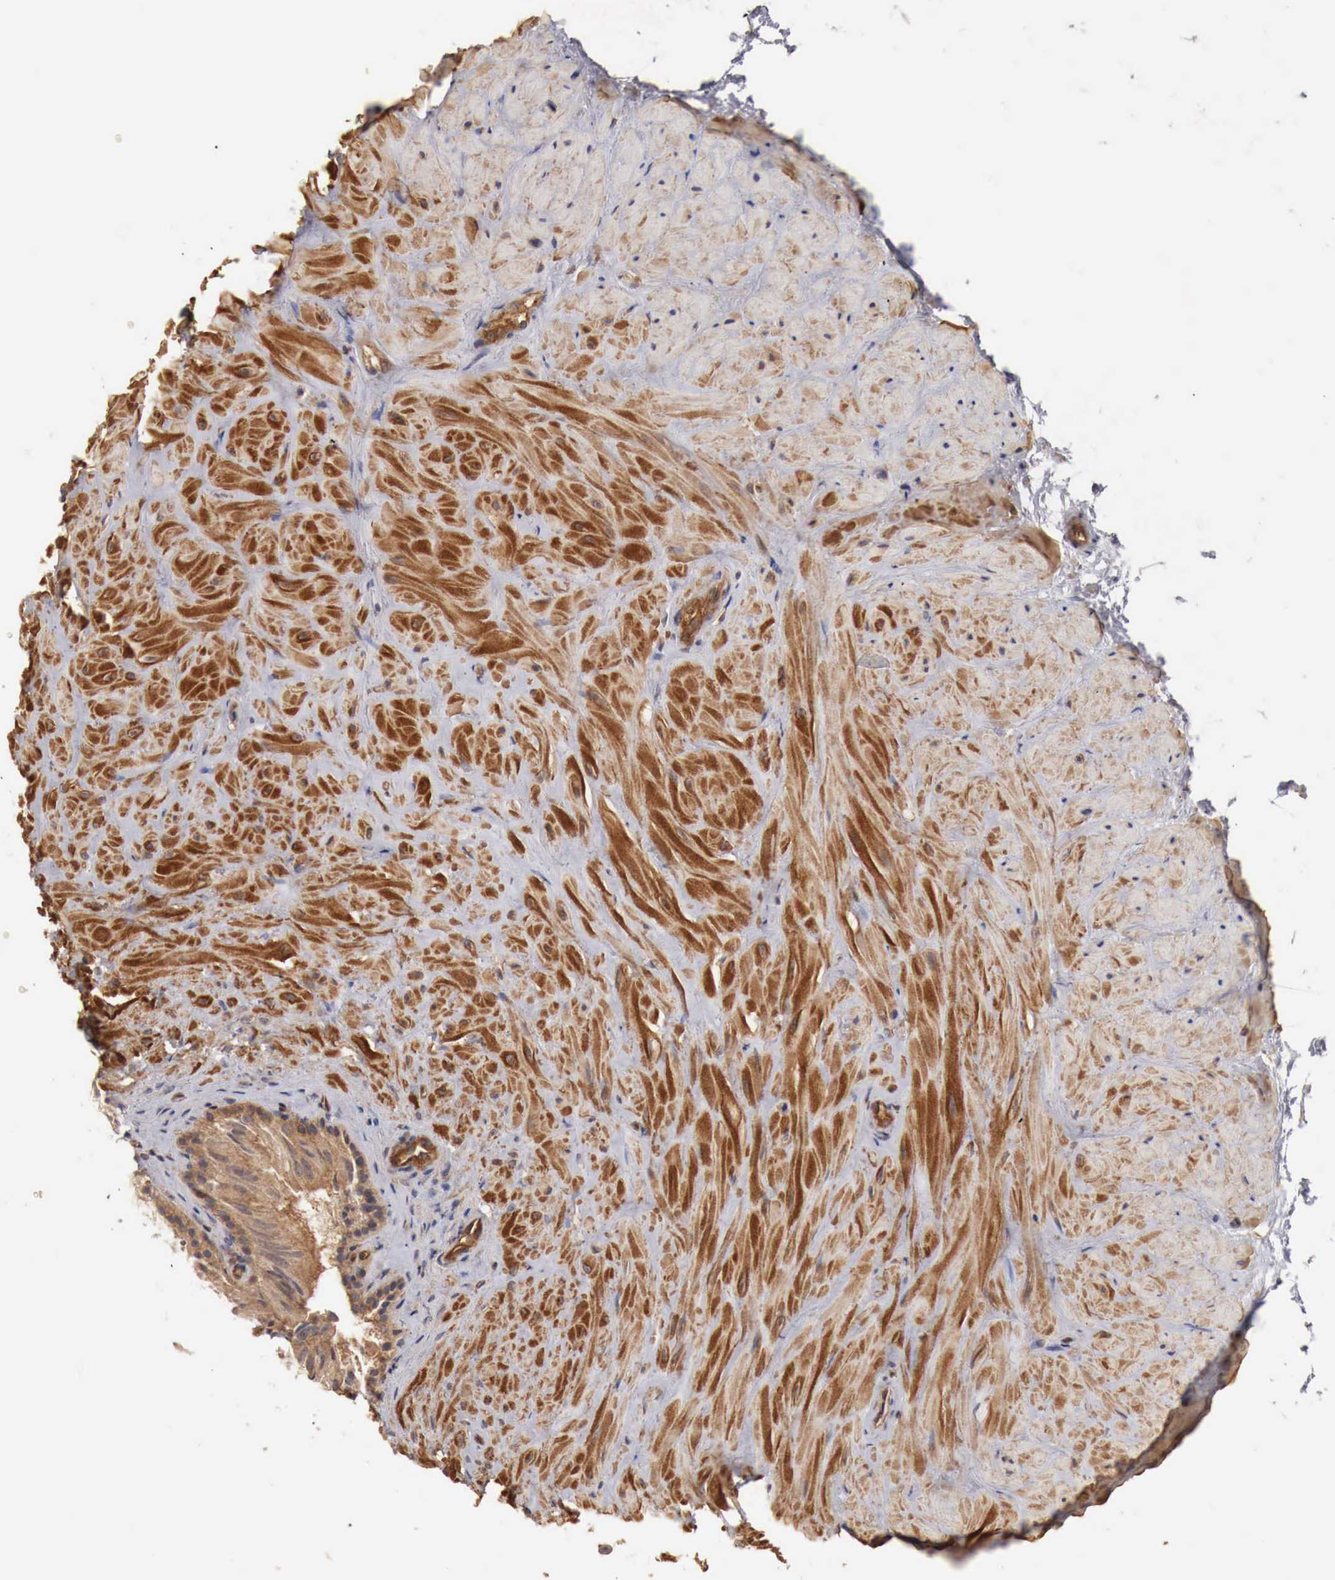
{"staining": {"intensity": "moderate", "quantity": ">75%", "location": "cytoplasmic/membranous"}, "tissue": "epididymis", "cell_type": "Glandular cells", "image_type": "normal", "snomed": [{"axis": "morphology", "description": "Normal tissue, NOS"}, {"axis": "topography", "description": "Epididymis"}], "caption": "Brown immunohistochemical staining in normal human epididymis displays moderate cytoplasmic/membranous positivity in about >75% of glandular cells.", "gene": "ARMCX4", "patient": {"sex": "male", "age": 35}}